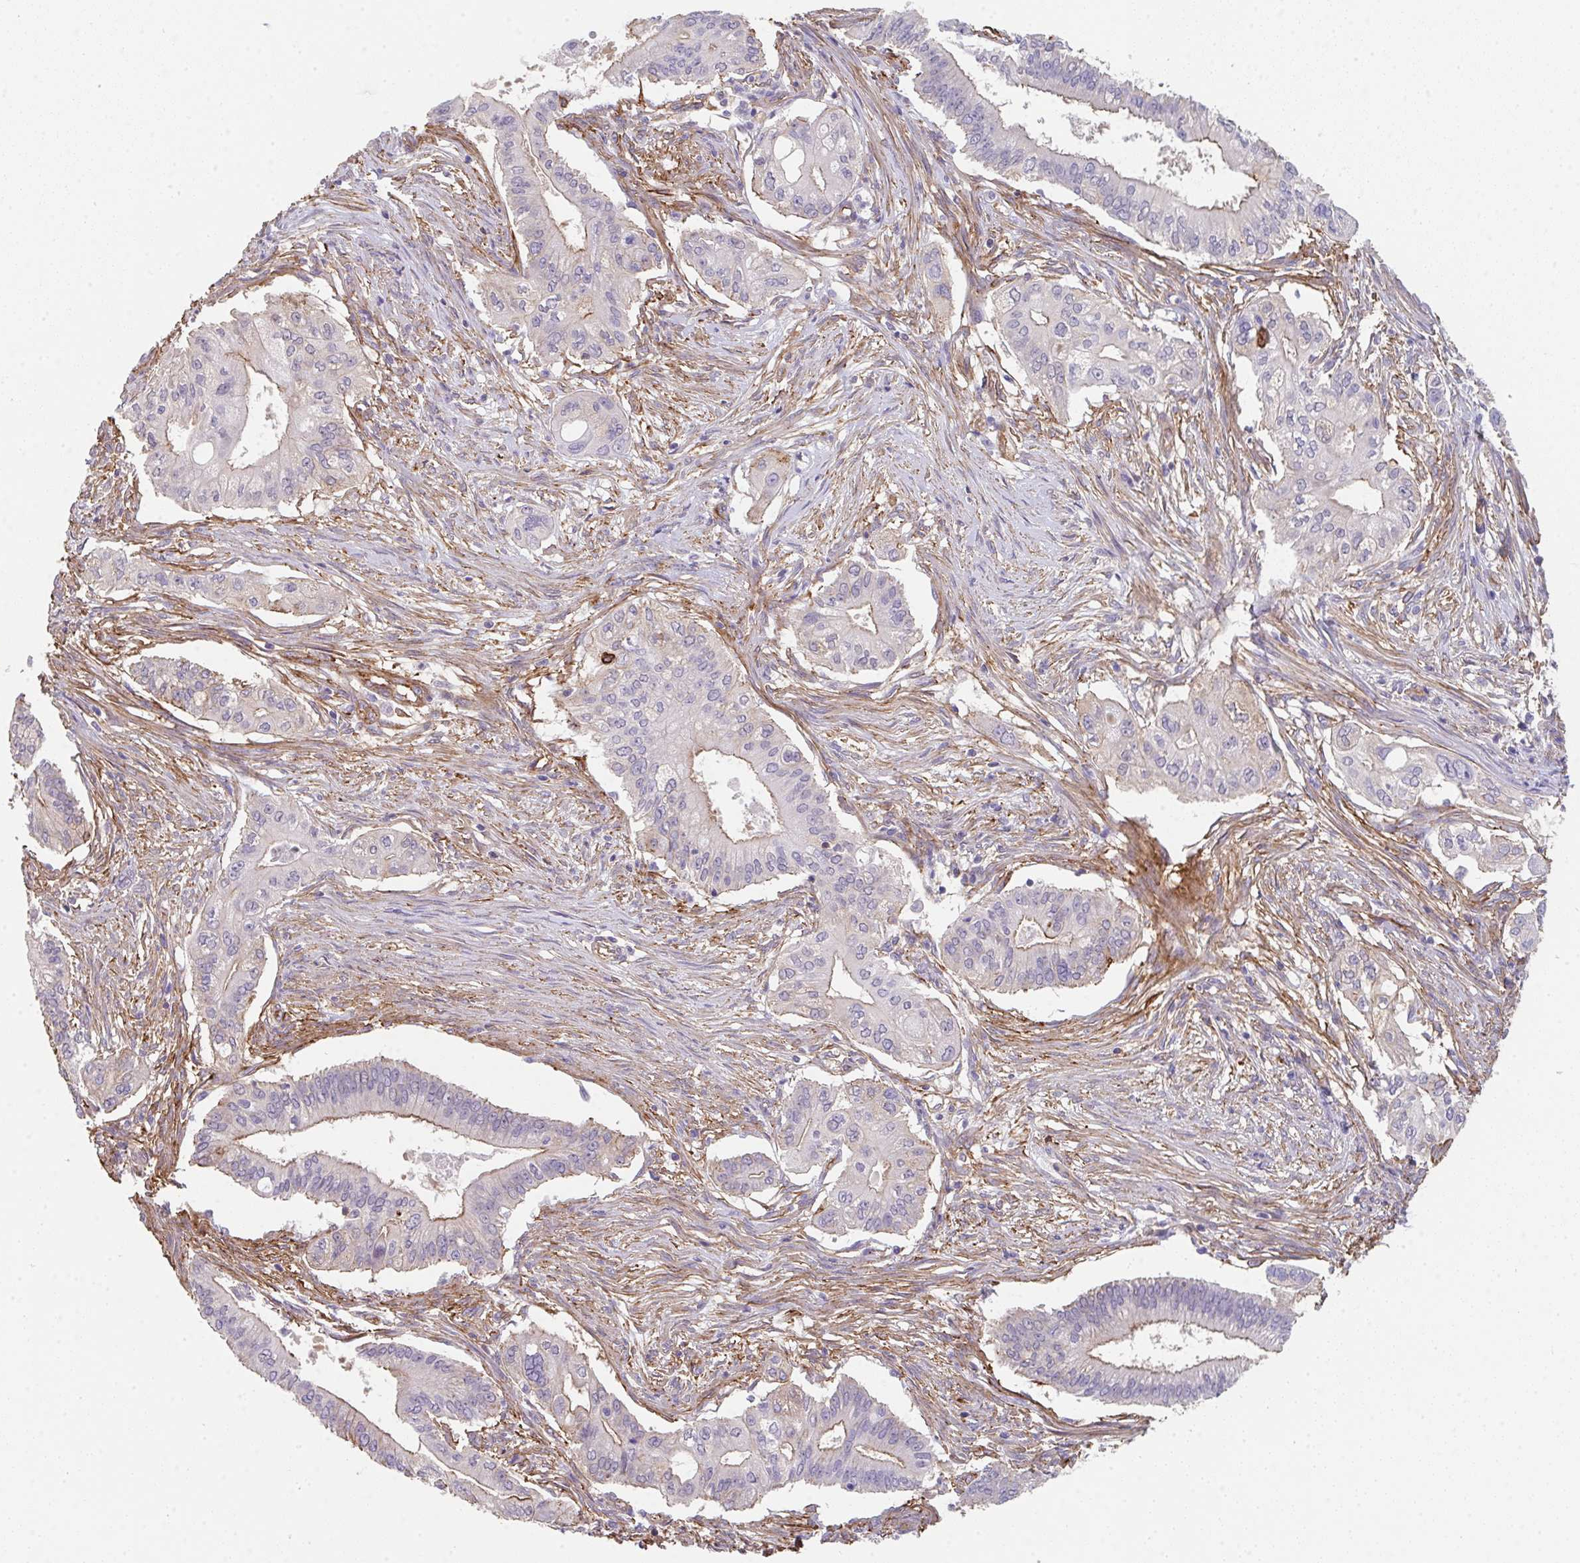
{"staining": {"intensity": "weak", "quantity": "<25%", "location": "cytoplasmic/membranous"}, "tissue": "pancreatic cancer", "cell_type": "Tumor cells", "image_type": "cancer", "snomed": [{"axis": "morphology", "description": "Adenocarcinoma, NOS"}, {"axis": "topography", "description": "Pancreas"}], "caption": "IHC of human pancreatic cancer shows no staining in tumor cells.", "gene": "DBN1", "patient": {"sex": "female", "age": 68}}